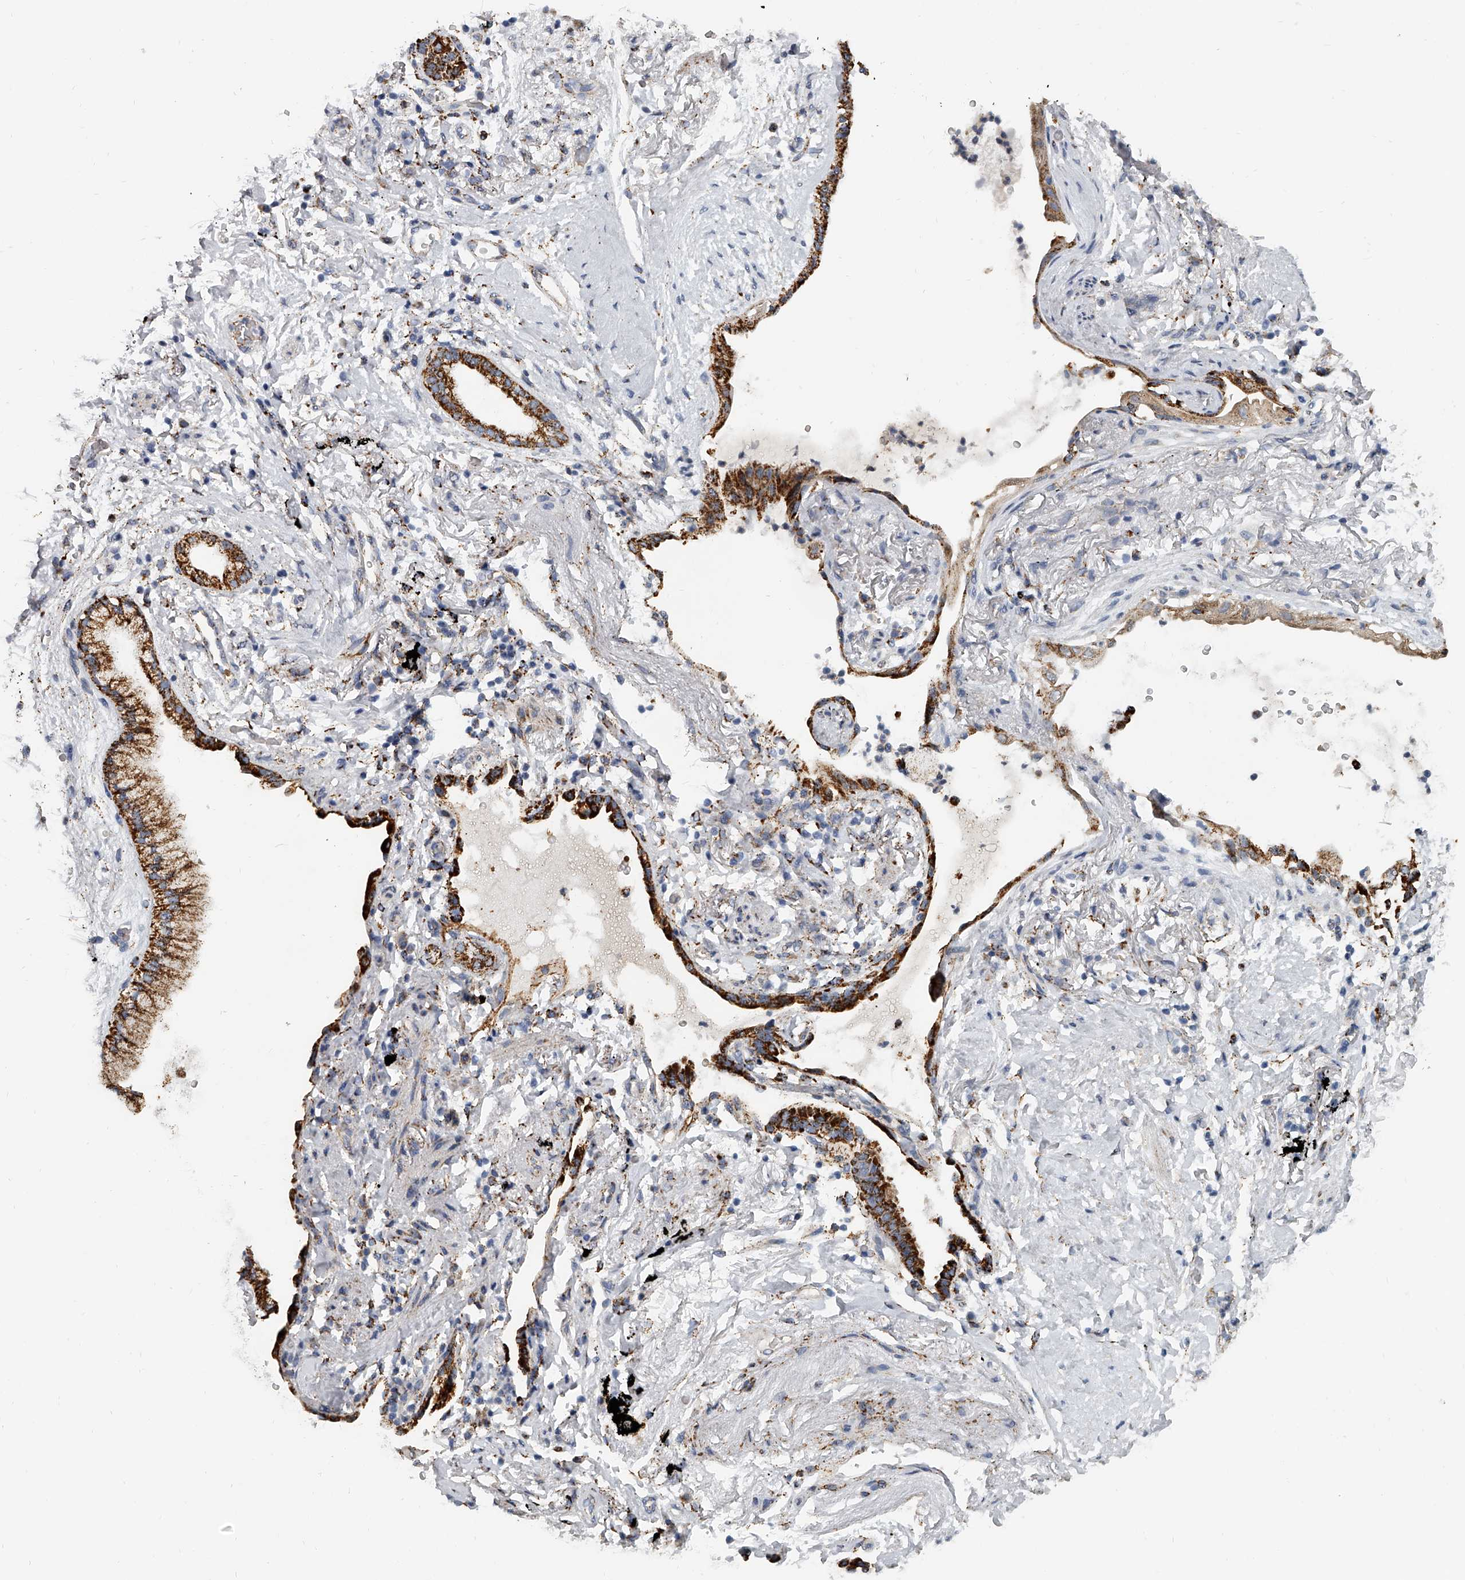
{"staining": {"intensity": "strong", "quantity": ">75%", "location": "cytoplasmic/membranous"}, "tissue": "lung cancer", "cell_type": "Tumor cells", "image_type": "cancer", "snomed": [{"axis": "morphology", "description": "Adenocarcinoma, NOS"}, {"axis": "topography", "description": "Lung"}], "caption": "Immunohistochemical staining of lung cancer displays strong cytoplasmic/membranous protein positivity in about >75% of tumor cells. The staining was performed using DAB to visualize the protein expression in brown, while the nuclei were stained in blue with hematoxylin (Magnification: 20x).", "gene": "KLHL7", "patient": {"sex": "female", "age": 70}}